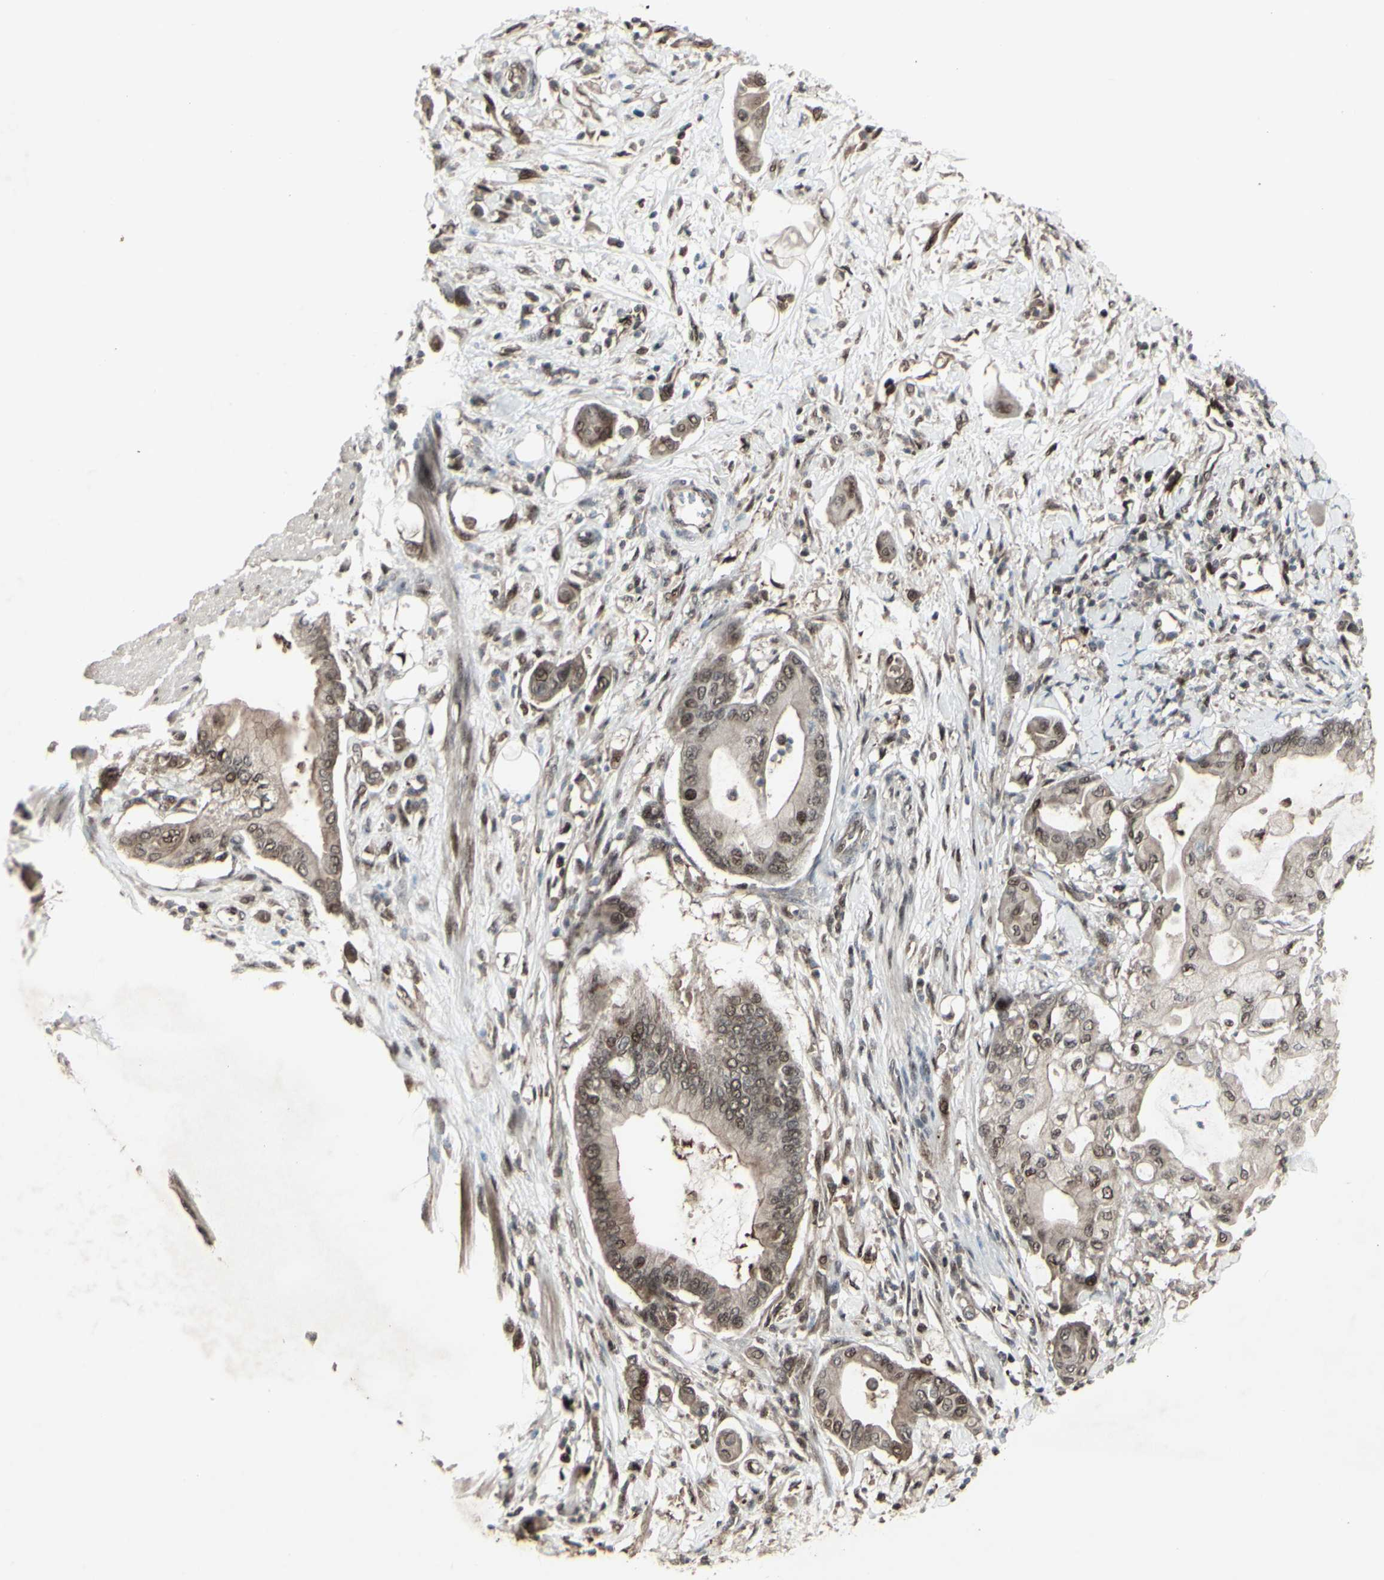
{"staining": {"intensity": "weak", "quantity": "25%-75%", "location": "cytoplasmic/membranous,nuclear"}, "tissue": "pancreatic cancer", "cell_type": "Tumor cells", "image_type": "cancer", "snomed": [{"axis": "morphology", "description": "Adenocarcinoma, NOS"}, {"axis": "morphology", "description": "Adenocarcinoma, metastatic, NOS"}, {"axis": "topography", "description": "Lymph node"}, {"axis": "topography", "description": "Pancreas"}, {"axis": "topography", "description": "Duodenum"}], "caption": "IHC micrograph of human pancreatic cancer stained for a protein (brown), which demonstrates low levels of weak cytoplasmic/membranous and nuclear staining in approximately 25%-75% of tumor cells.", "gene": "CD33", "patient": {"sex": "female", "age": 64}}